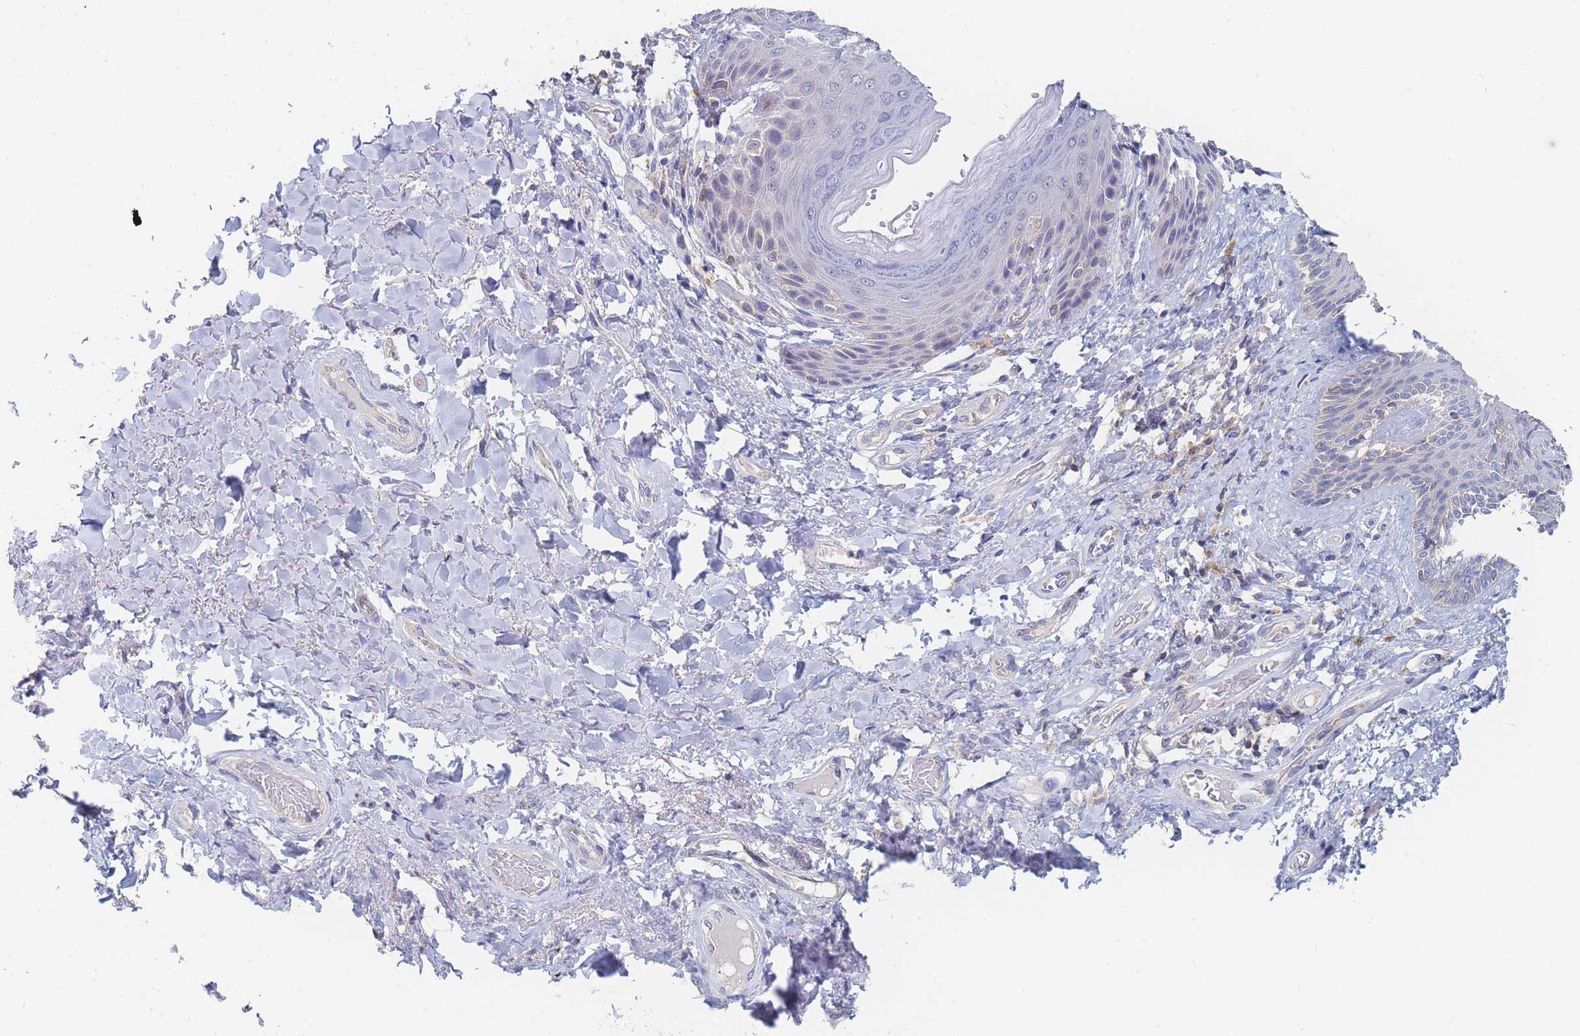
{"staining": {"intensity": "negative", "quantity": "none", "location": "none"}, "tissue": "skin", "cell_type": "Epidermal cells", "image_type": "normal", "snomed": [{"axis": "morphology", "description": "Normal tissue, NOS"}, {"axis": "topography", "description": "Anal"}], "caption": "Immunohistochemistry photomicrograph of normal skin: skin stained with DAB shows no significant protein positivity in epidermal cells.", "gene": "PPP6C", "patient": {"sex": "female", "age": 89}}